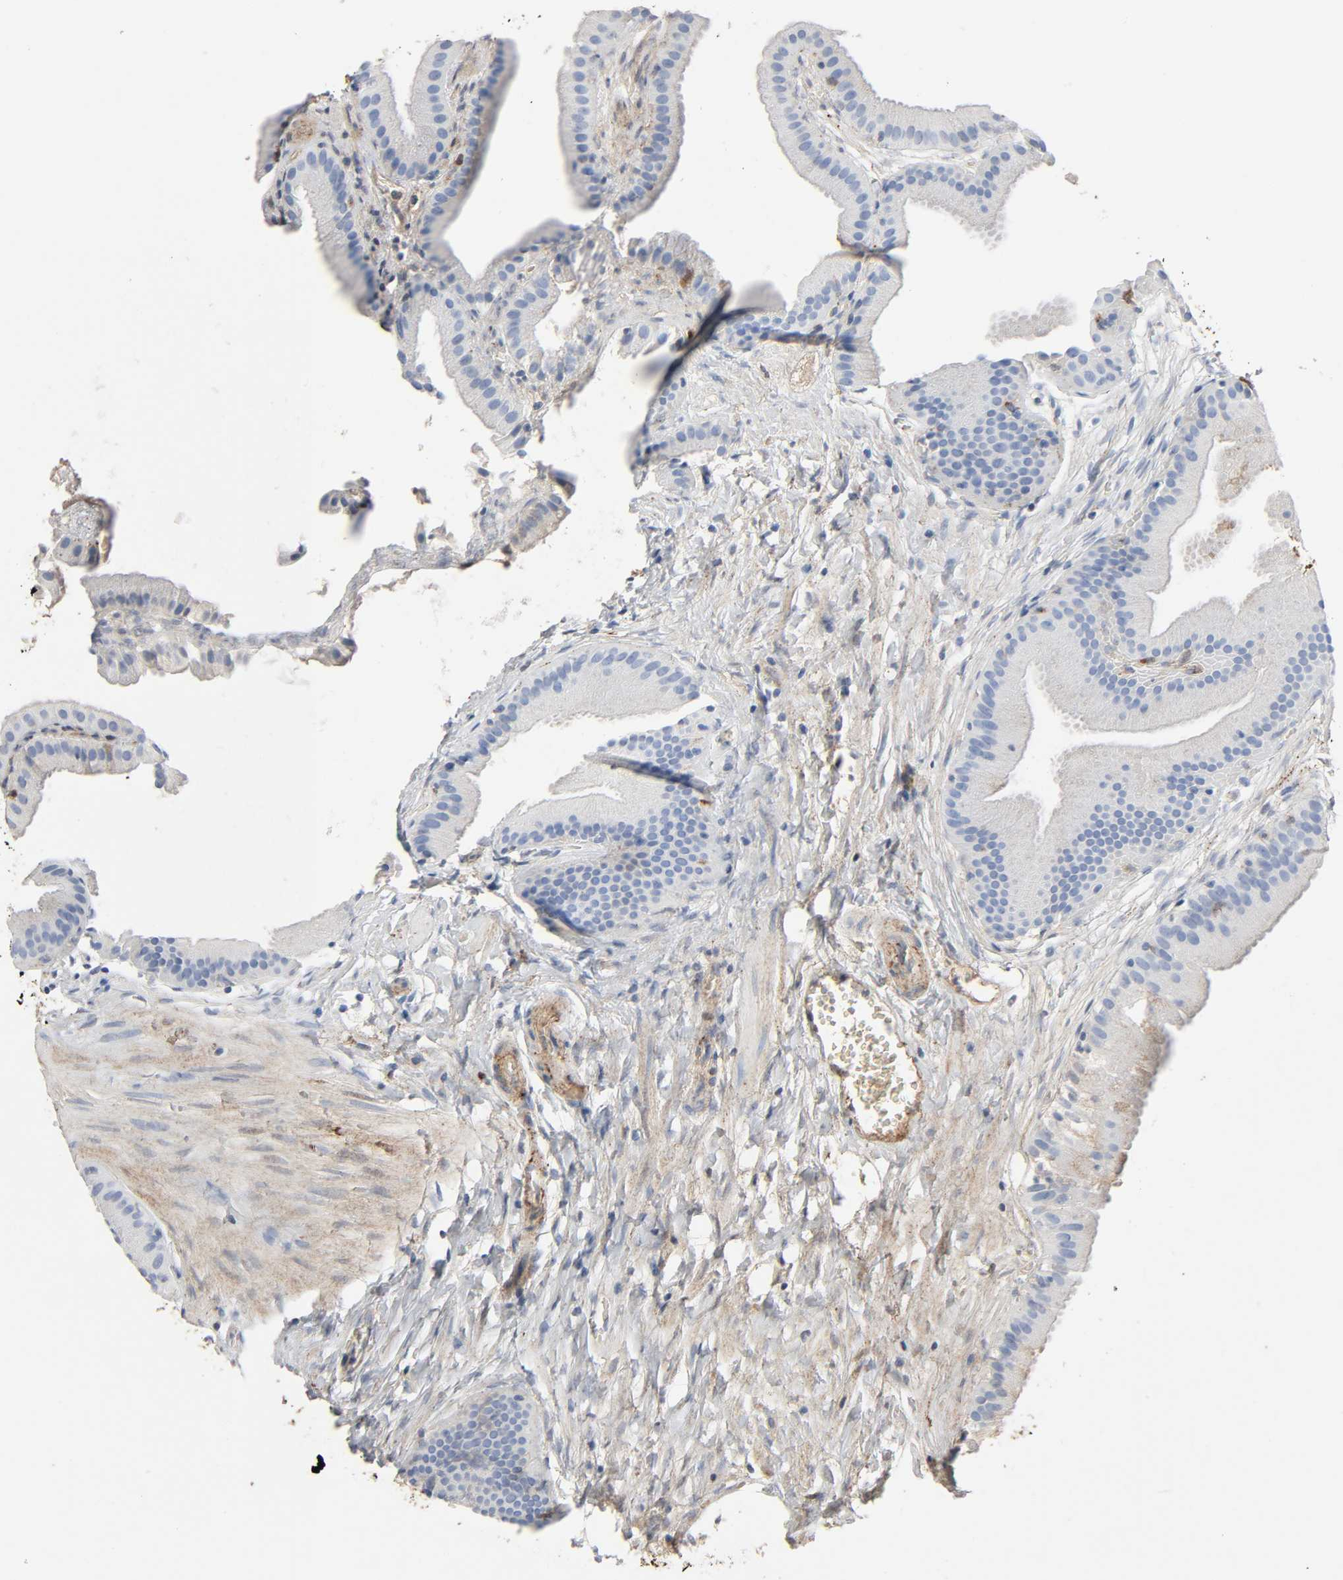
{"staining": {"intensity": "weak", "quantity": "25%-75%", "location": "cytoplasmic/membranous"}, "tissue": "gallbladder", "cell_type": "Glandular cells", "image_type": "normal", "snomed": [{"axis": "morphology", "description": "Normal tissue, NOS"}, {"axis": "topography", "description": "Gallbladder"}], "caption": "Glandular cells show weak cytoplasmic/membranous expression in approximately 25%-75% of cells in normal gallbladder. (IHC, brightfield microscopy, high magnification).", "gene": "C3", "patient": {"sex": "female", "age": 63}}